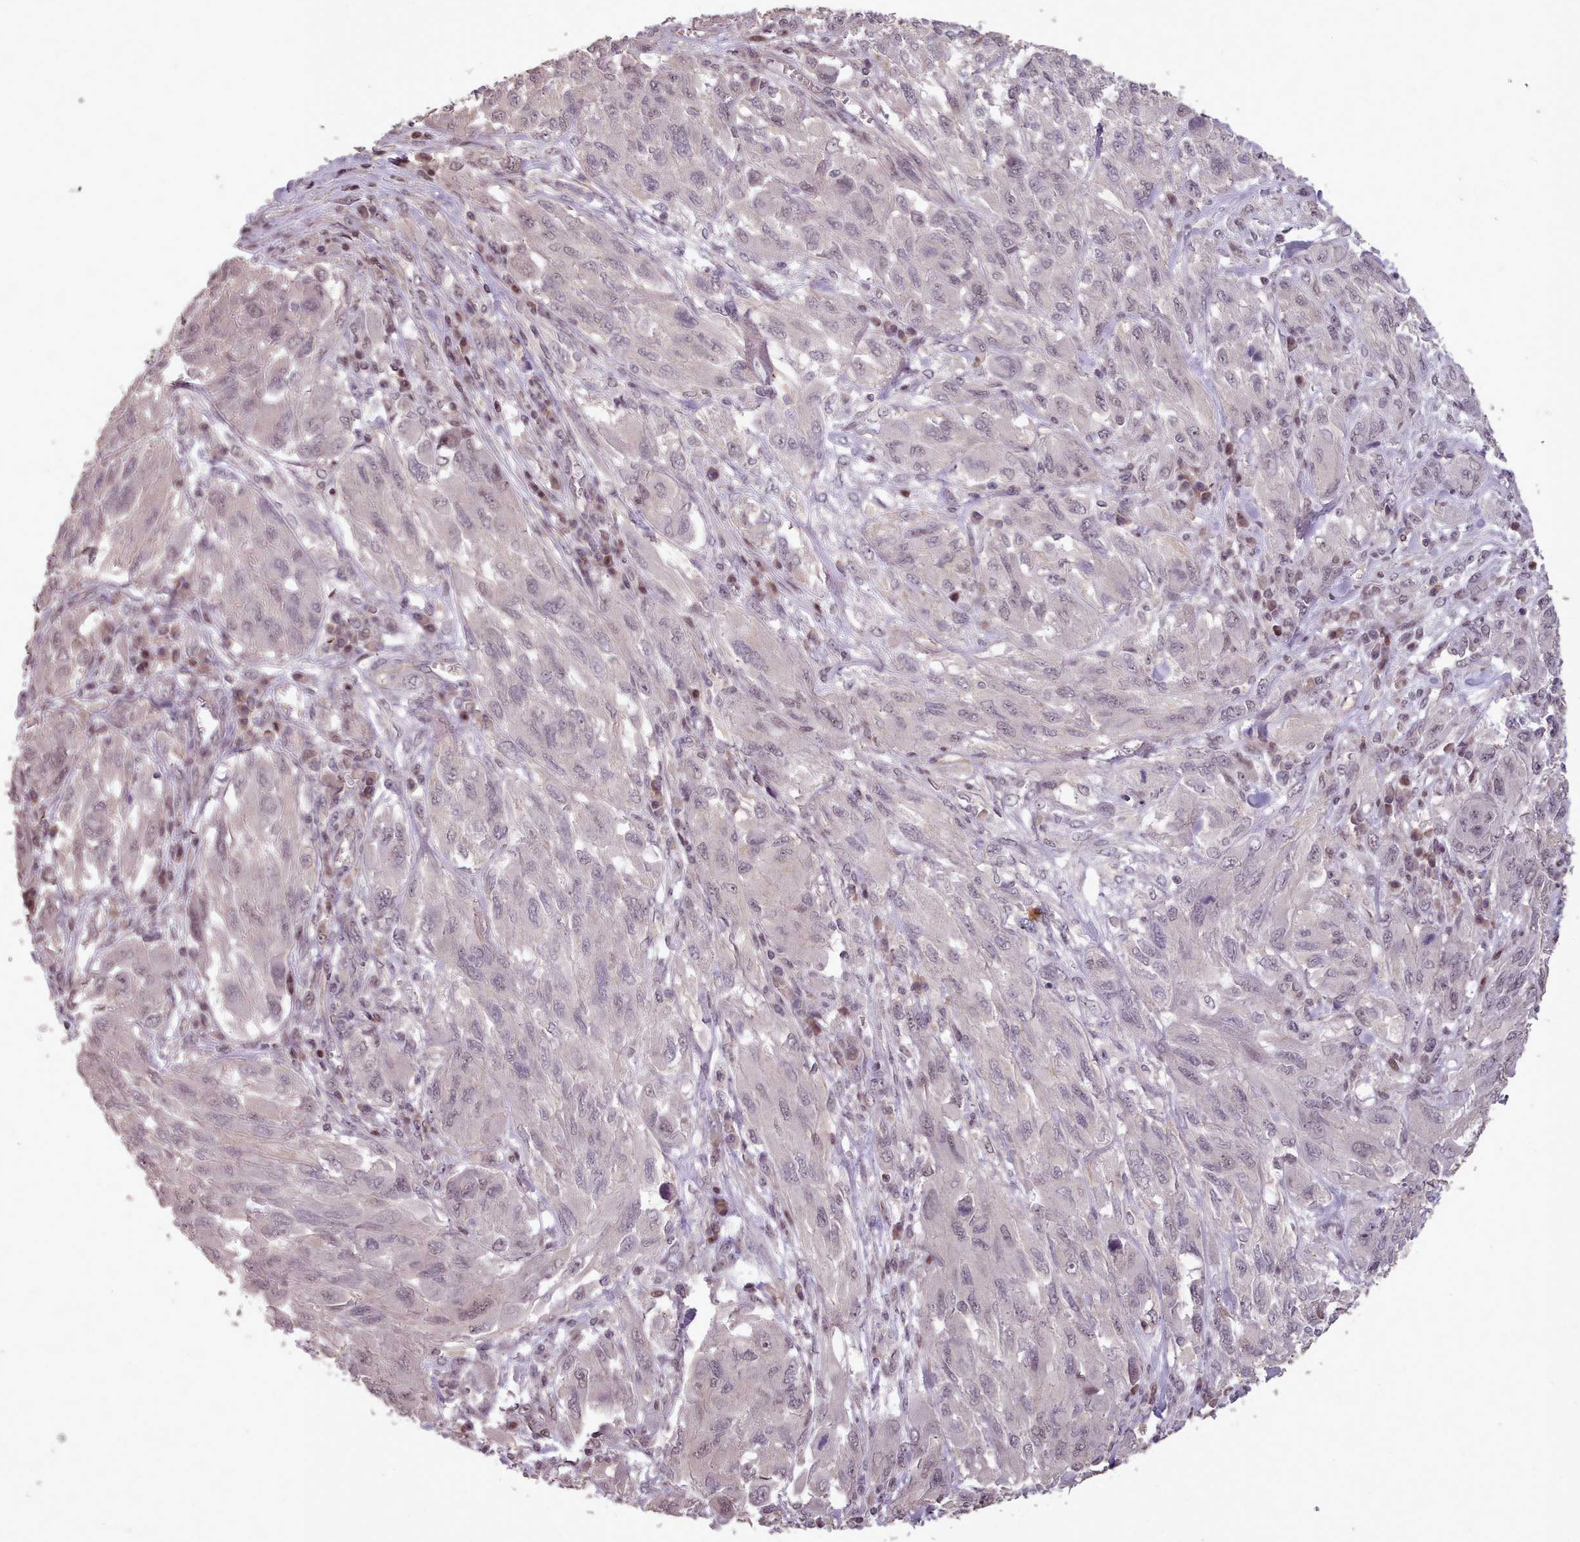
{"staining": {"intensity": "negative", "quantity": "none", "location": "none"}, "tissue": "melanoma", "cell_type": "Tumor cells", "image_type": "cancer", "snomed": [{"axis": "morphology", "description": "Malignant melanoma, NOS"}, {"axis": "topography", "description": "Skin"}], "caption": "A micrograph of malignant melanoma stained for a protein shows no brown staining in tumor cells.", "gene": "ENSA", "patient": {"sex": "female", "age": 91}}